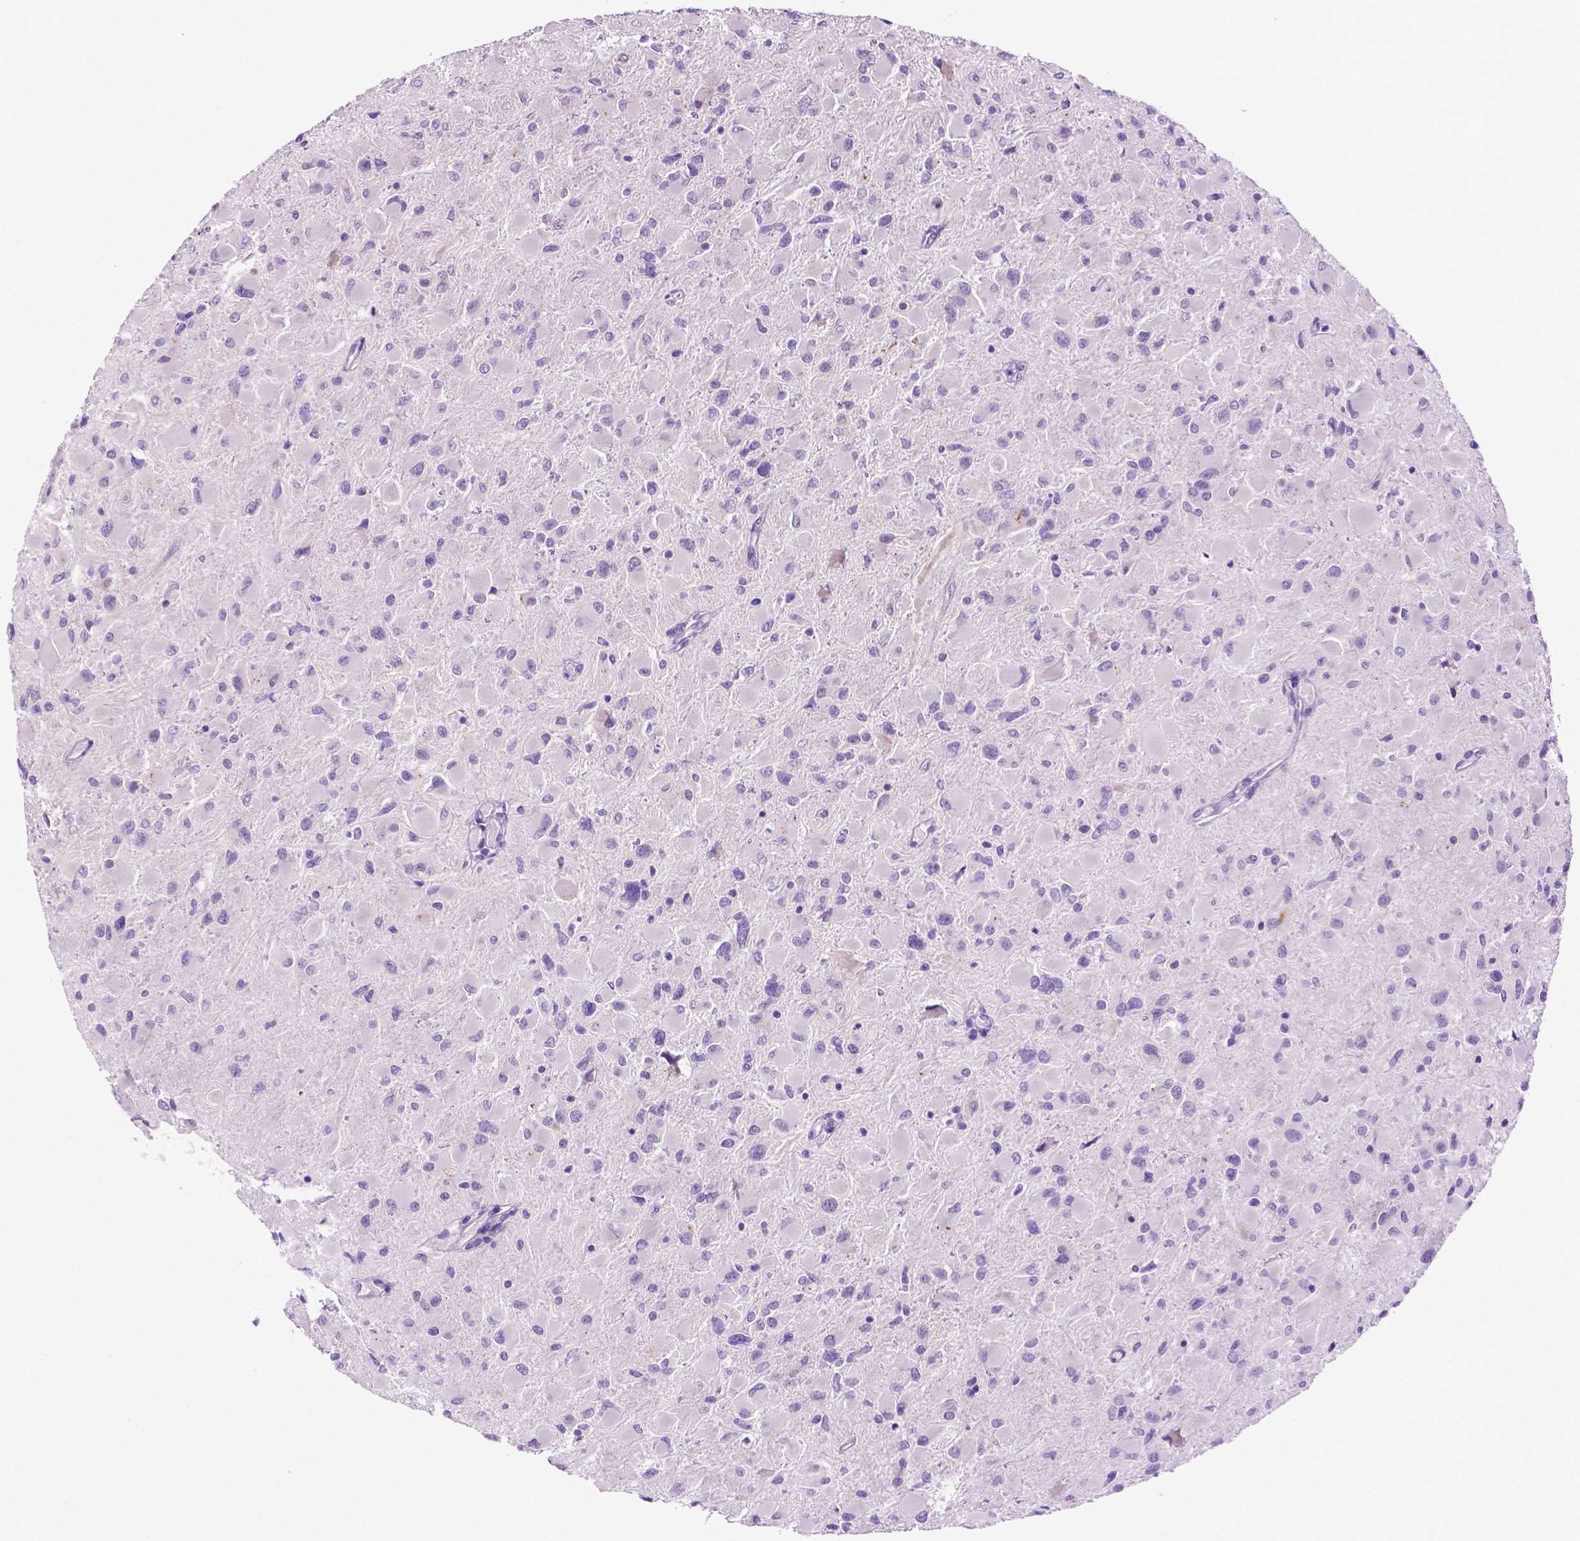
{"staining": {"intensity": "negative", "quantity": "none", "location": "none"}, "tissue": "glioma", "cell_type": "Tumor cells", "image_type": "cancer", "snomed": [{"axis": "morphology", "description": "Glioma, malignant, High grade"}, {"axis": "topography", "description": "Cerebral cortex"}], "caption": "Photomicrograph shows no significant protein positivity in tumor cells of glioma. (Brightfield microscopy of DAB immunohistochemistry (IHC) at high magnification).", "gene": "MMP27", "patient": {"sex": "female", "age": 36}}